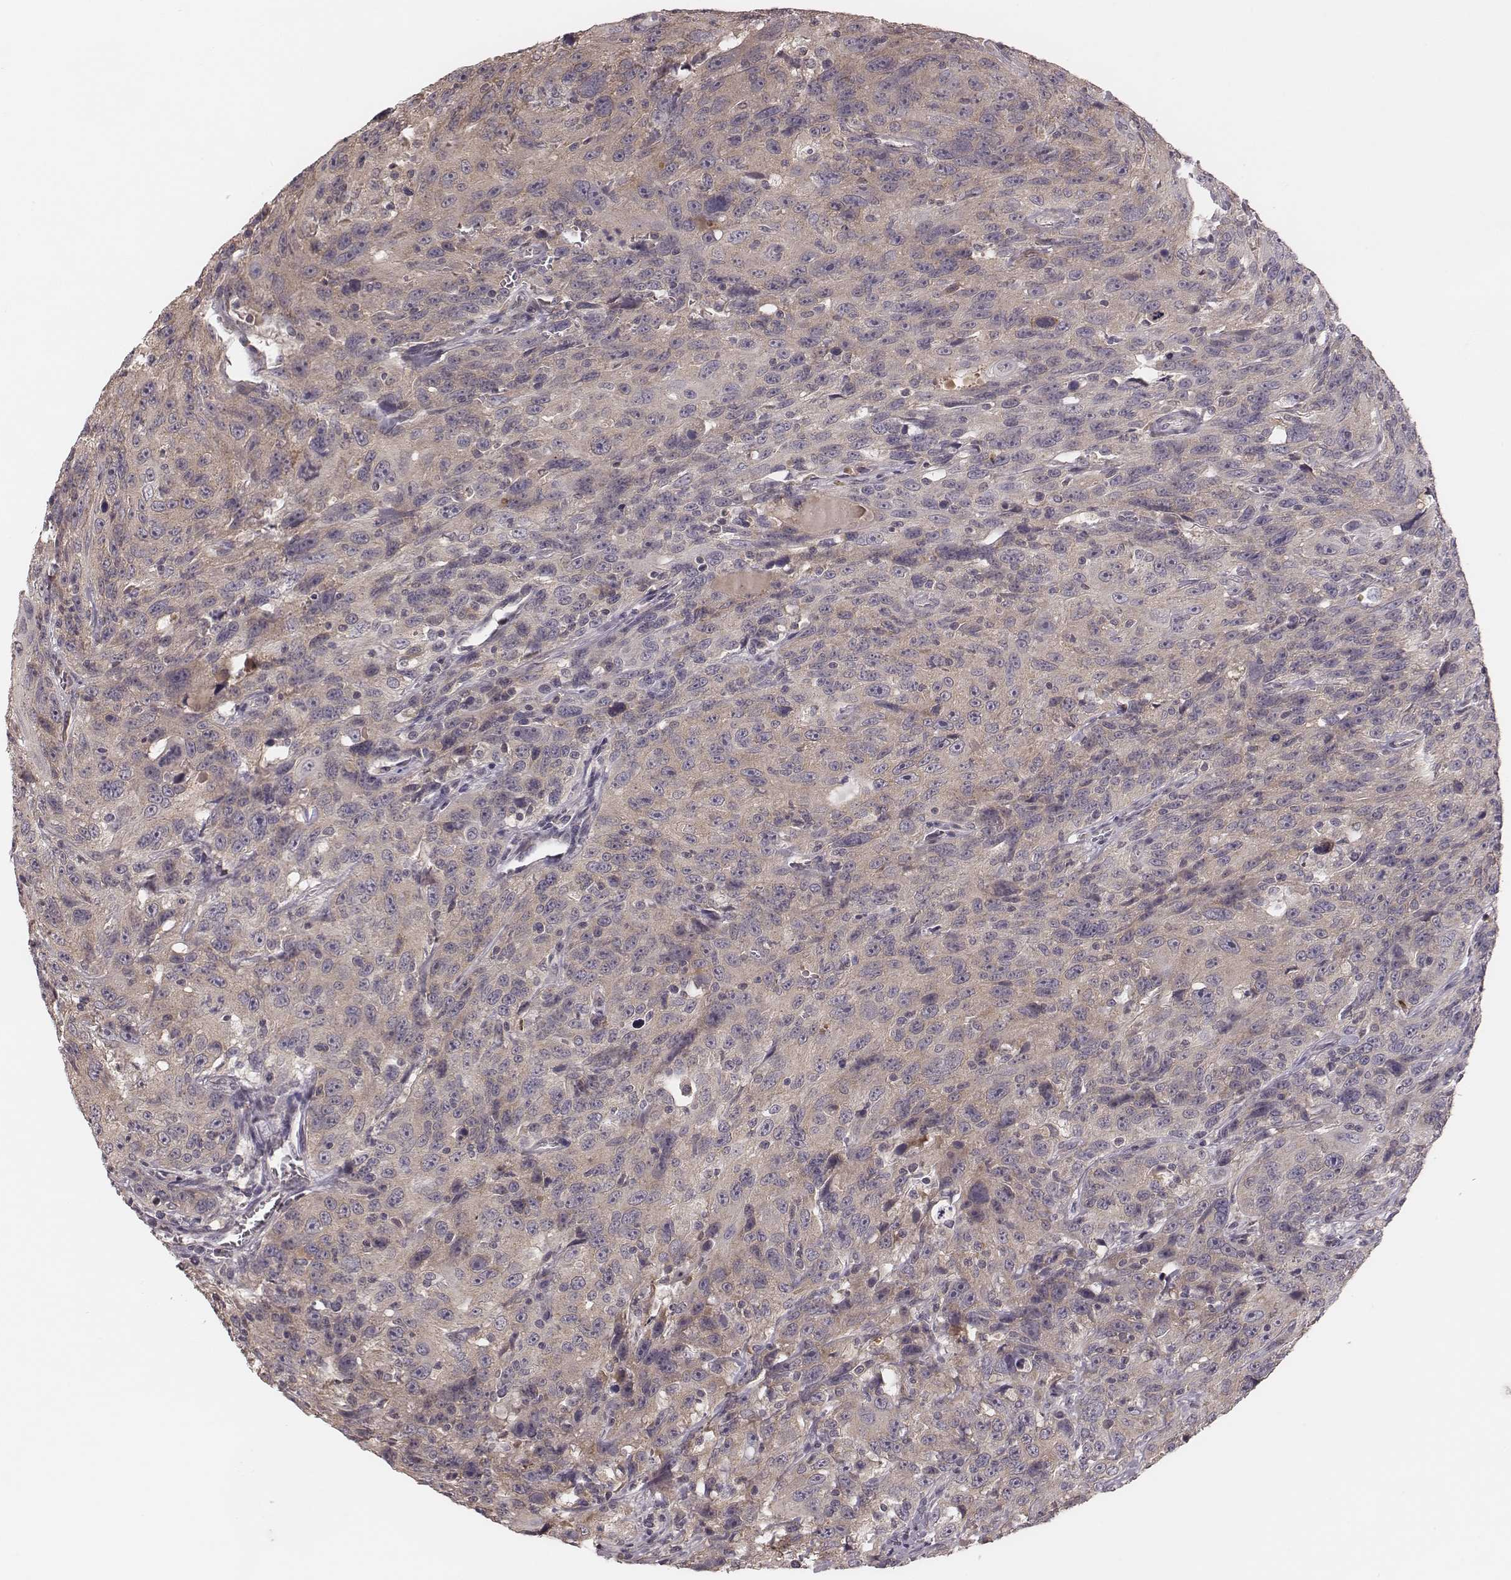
{"staining": {"intensity": "weak", "quantity": ">75%", "location": "cytoplasmic/membranous"}, "tissue": "urothelial cancer", "cell_type": "Tumor cells", "image_type": "cancer", "snomed": [{"axis": "morphology", "description": "Urothelial carcinoma, NOS"}, {"axis": "morphology", "description": "Urothelial carcinoma, High grade"}, {"axis": "topography", "description": "Urinary bladder"}], "caption": "An immunohistochemistry micrograph of tumor tissue is shown. Protein staining in brown shows weak cytoplasmic/membranous positivity in urothelial cancer within tumor cells. (Brightfield microscopy of DAB IHC at high magnification).", "gene": "P2RX5", "patient": {"sex": "female", "age": 73}}